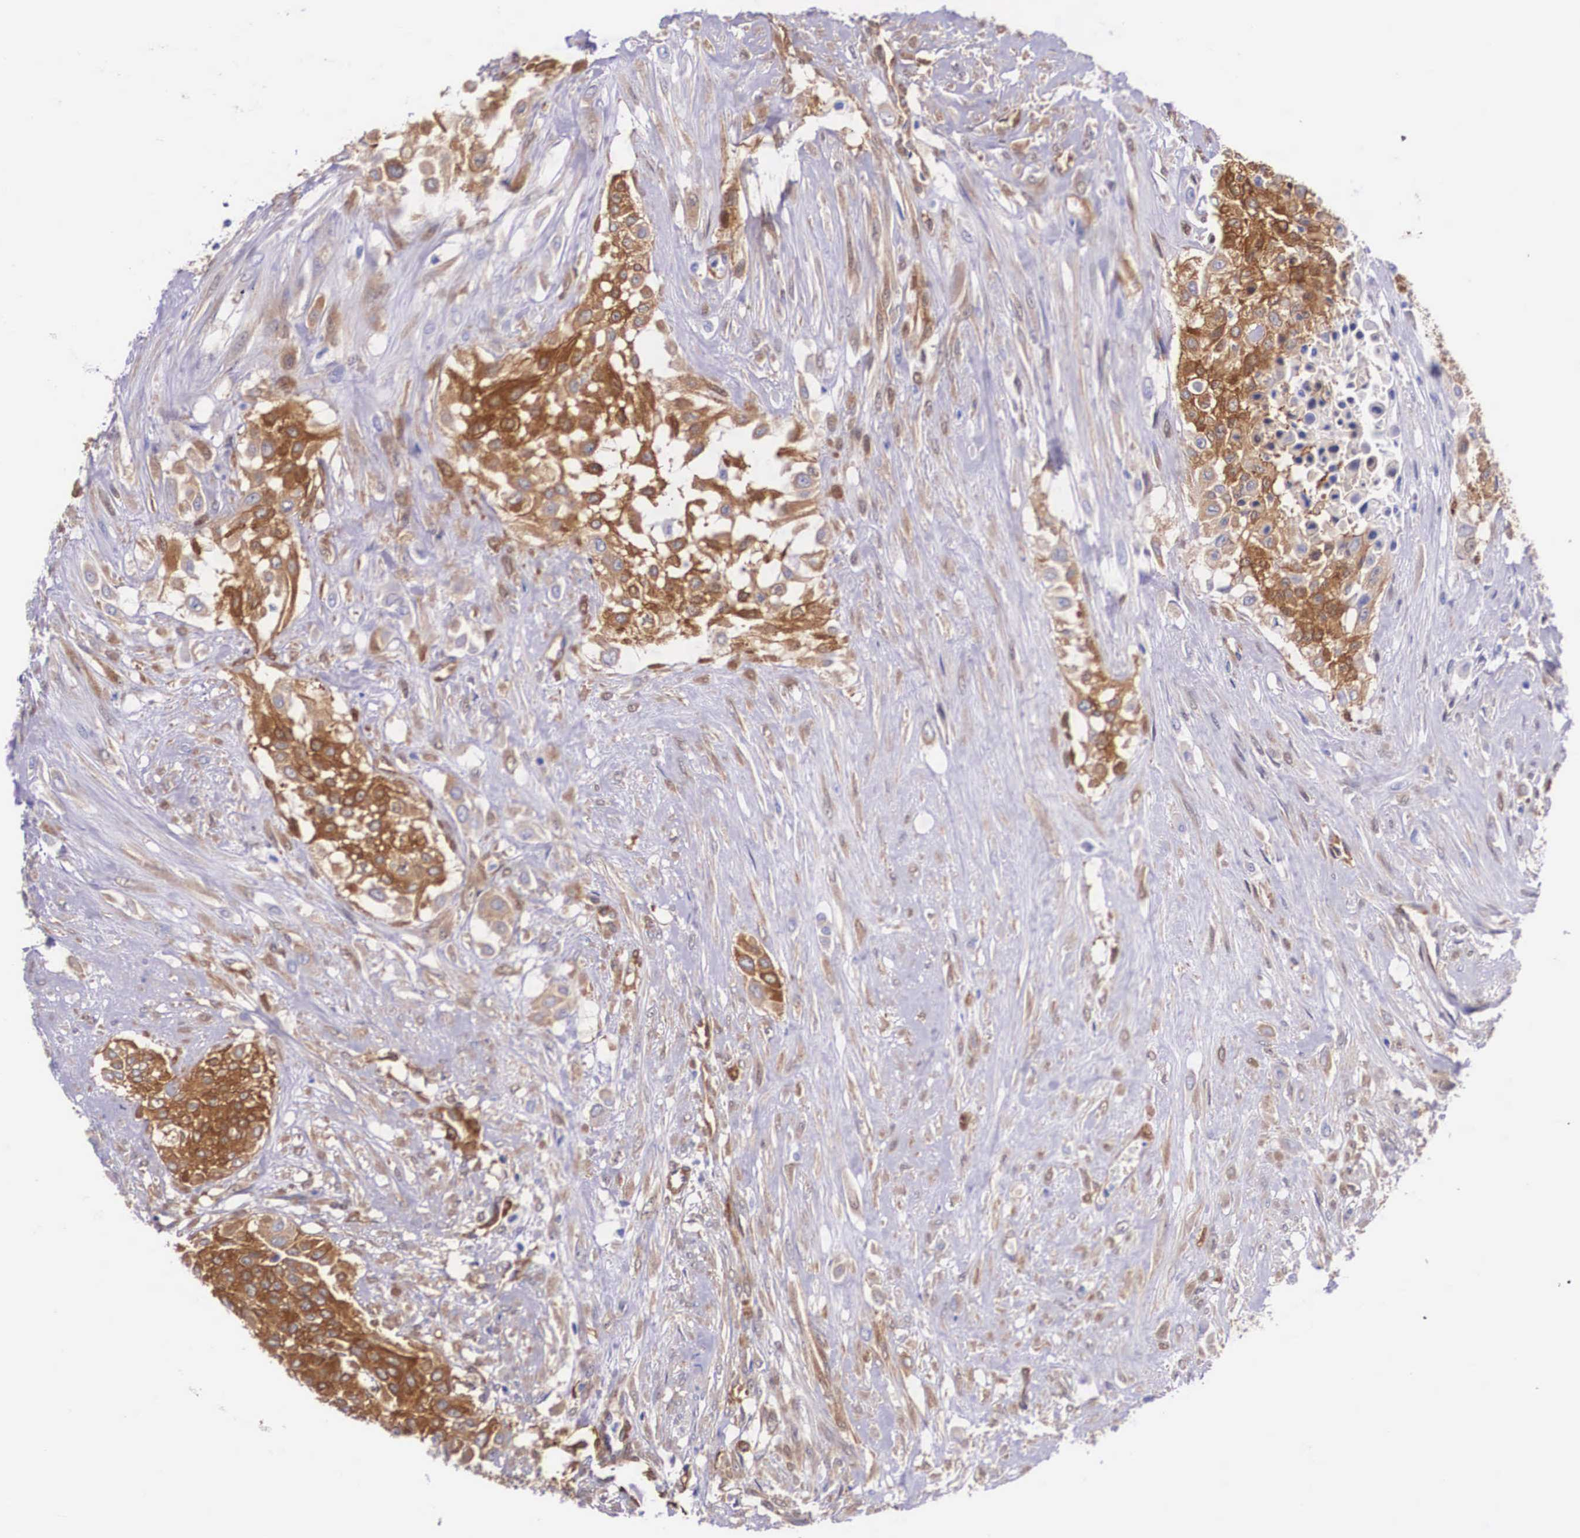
{"staining": {"intensity": "strong", "quantity": "25%-75%", "location": "cytoplasmic/membranous"}, "tissue": "urothelial cancer", "cell_type": "Tumor cells", "image_type": "cancer", "snomed": [{"axis": "morphology", "description": "Urothelial carcinoma, High grade"}, {"axis": "topography", "description": "Urinary bladder"}], "caption": "The immunohistochemical stain labels strong cytoplasmic/membranous positivity in tumor cells of urothelial carcinoma (high-grade) tissue.", "gene": "BCAR1", "patient": {"sex": "male", "age": 57}}